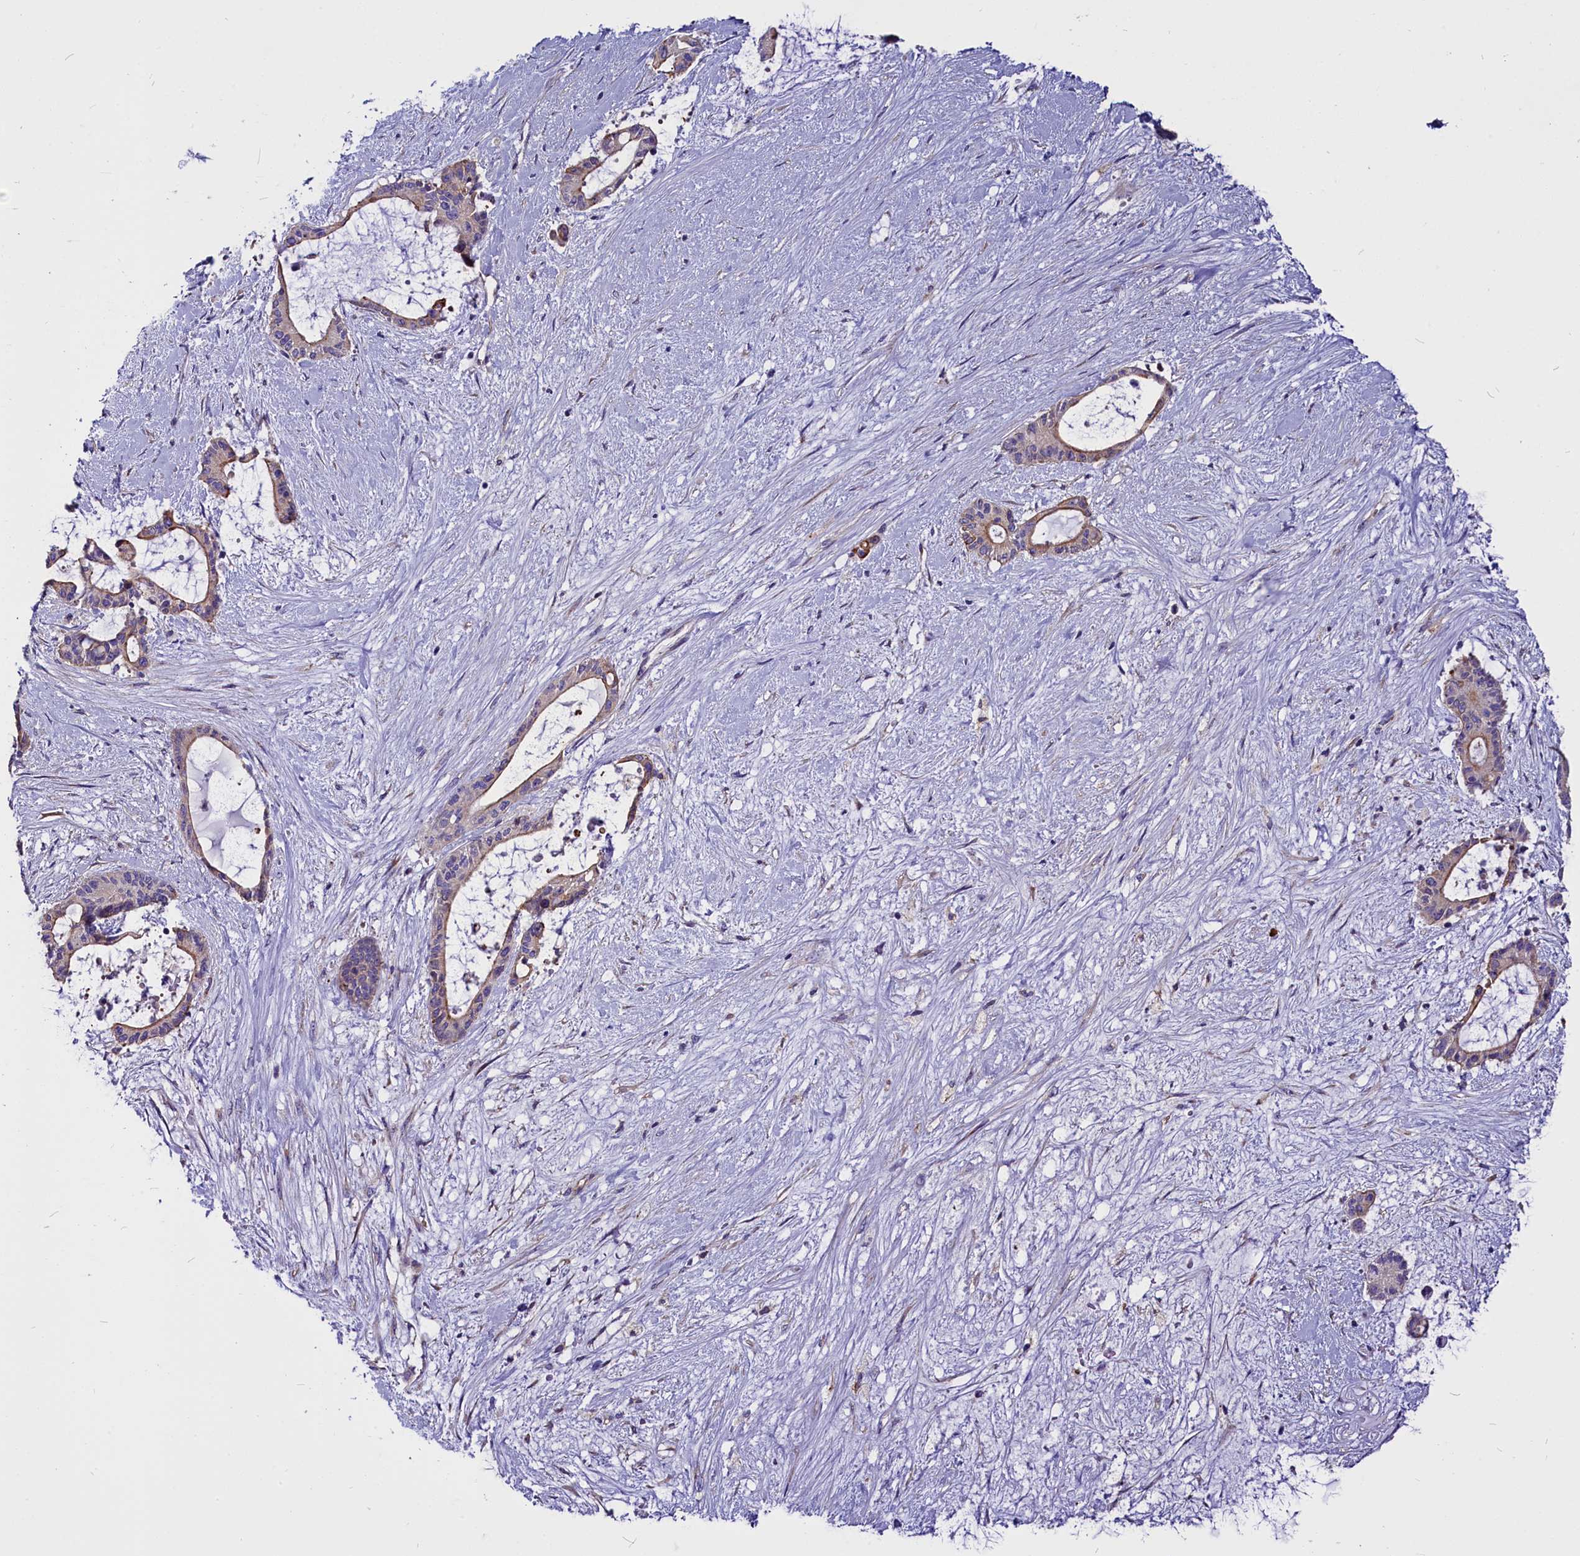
{"staining": {"intensity": "weak", "quantity": "25%-75%", "location": "cytoplasmic/membranous"}, "tissue": "liver cancer", "cell_type": "Tumor cells", "image_type": "cancer", "snomed": [{"axis": "morphology", "description": "Normal tissue, NOS"}, {"axis": "morphology", "description": "Cholangiocarcinoma"}, {"axis": "topography", "description": "Liver"}, {"axis": "topography", "description": "Peripheral nerve tissue"}], "caption": "An immunohistochemistry photomicrograph of neoplastic tissue is shown. Protein staining in brown shows weak cytoplasmic/membranous positivity in liver cancer (cholangiocarcinoma) within tumor cells.", "gene": "CEP170", "patient": {"sex": "female", "age": 73}}